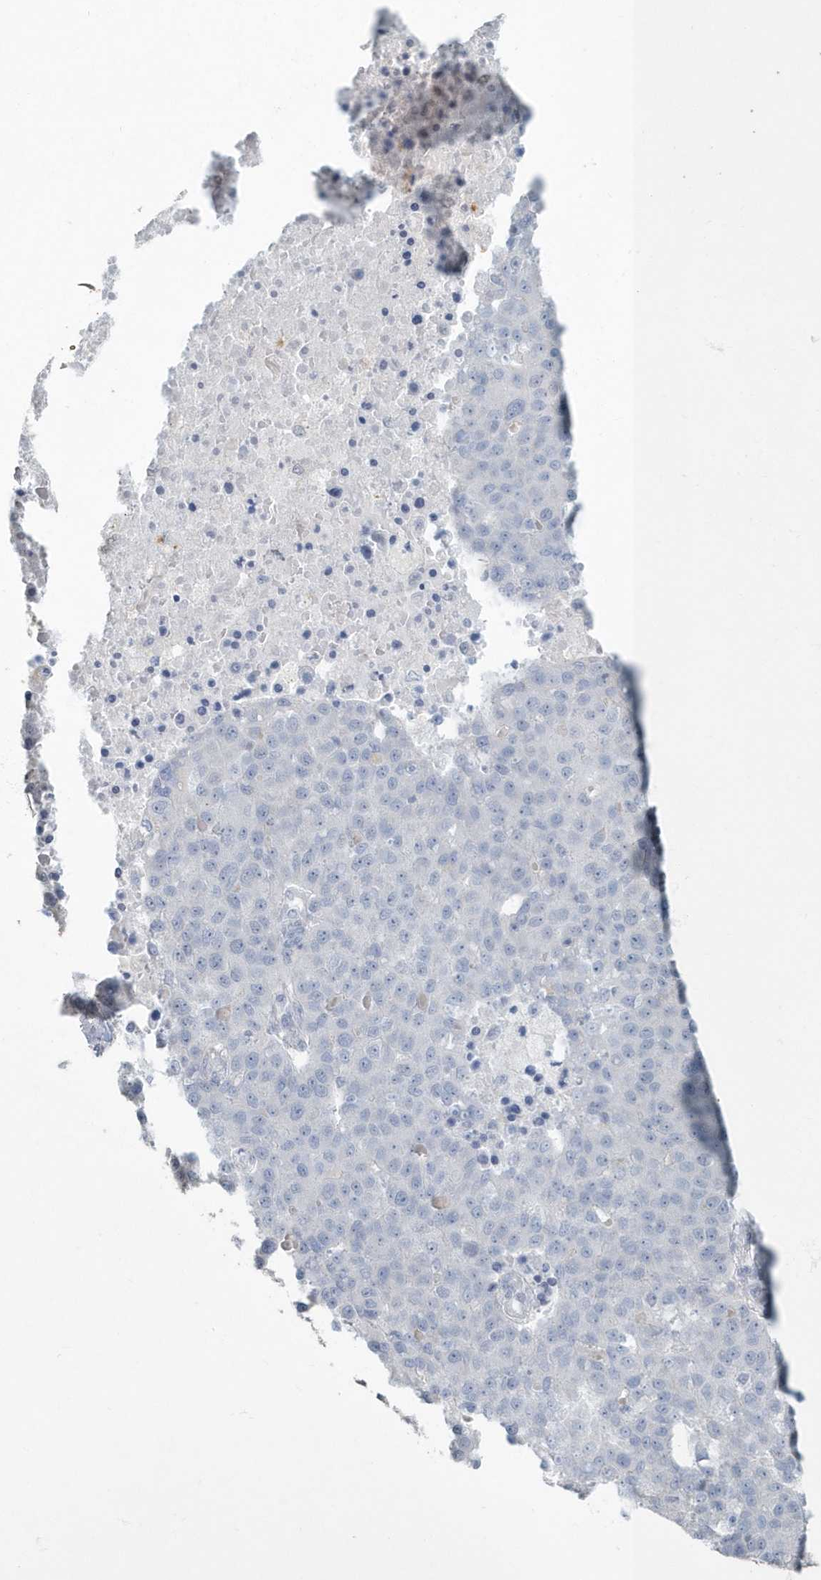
{"staining": {"intensity": "negative", "quantity": "none", "location": "none"}, "tissue": "pancreatic cancer", "cell_type": "Tumor cells", "image_type": "cancer", "snomed": [{"axis": "morphology", "description": "Adenocarcinoma, NOS"}, {"axis": "topography", "description": "Pancreas"}], "caption": "The immunohistochemistry (IHC) histopathology image has no significant staining in tumor cells of pancreatic cancer tissue. The staining is performed using DAB (3,3'-diaminobenzidine) brown chromogen with nuclei counter-stained in using hematoxylin.", "gene": "MYOT", "patient": {"sex": "female", "age": 61}}